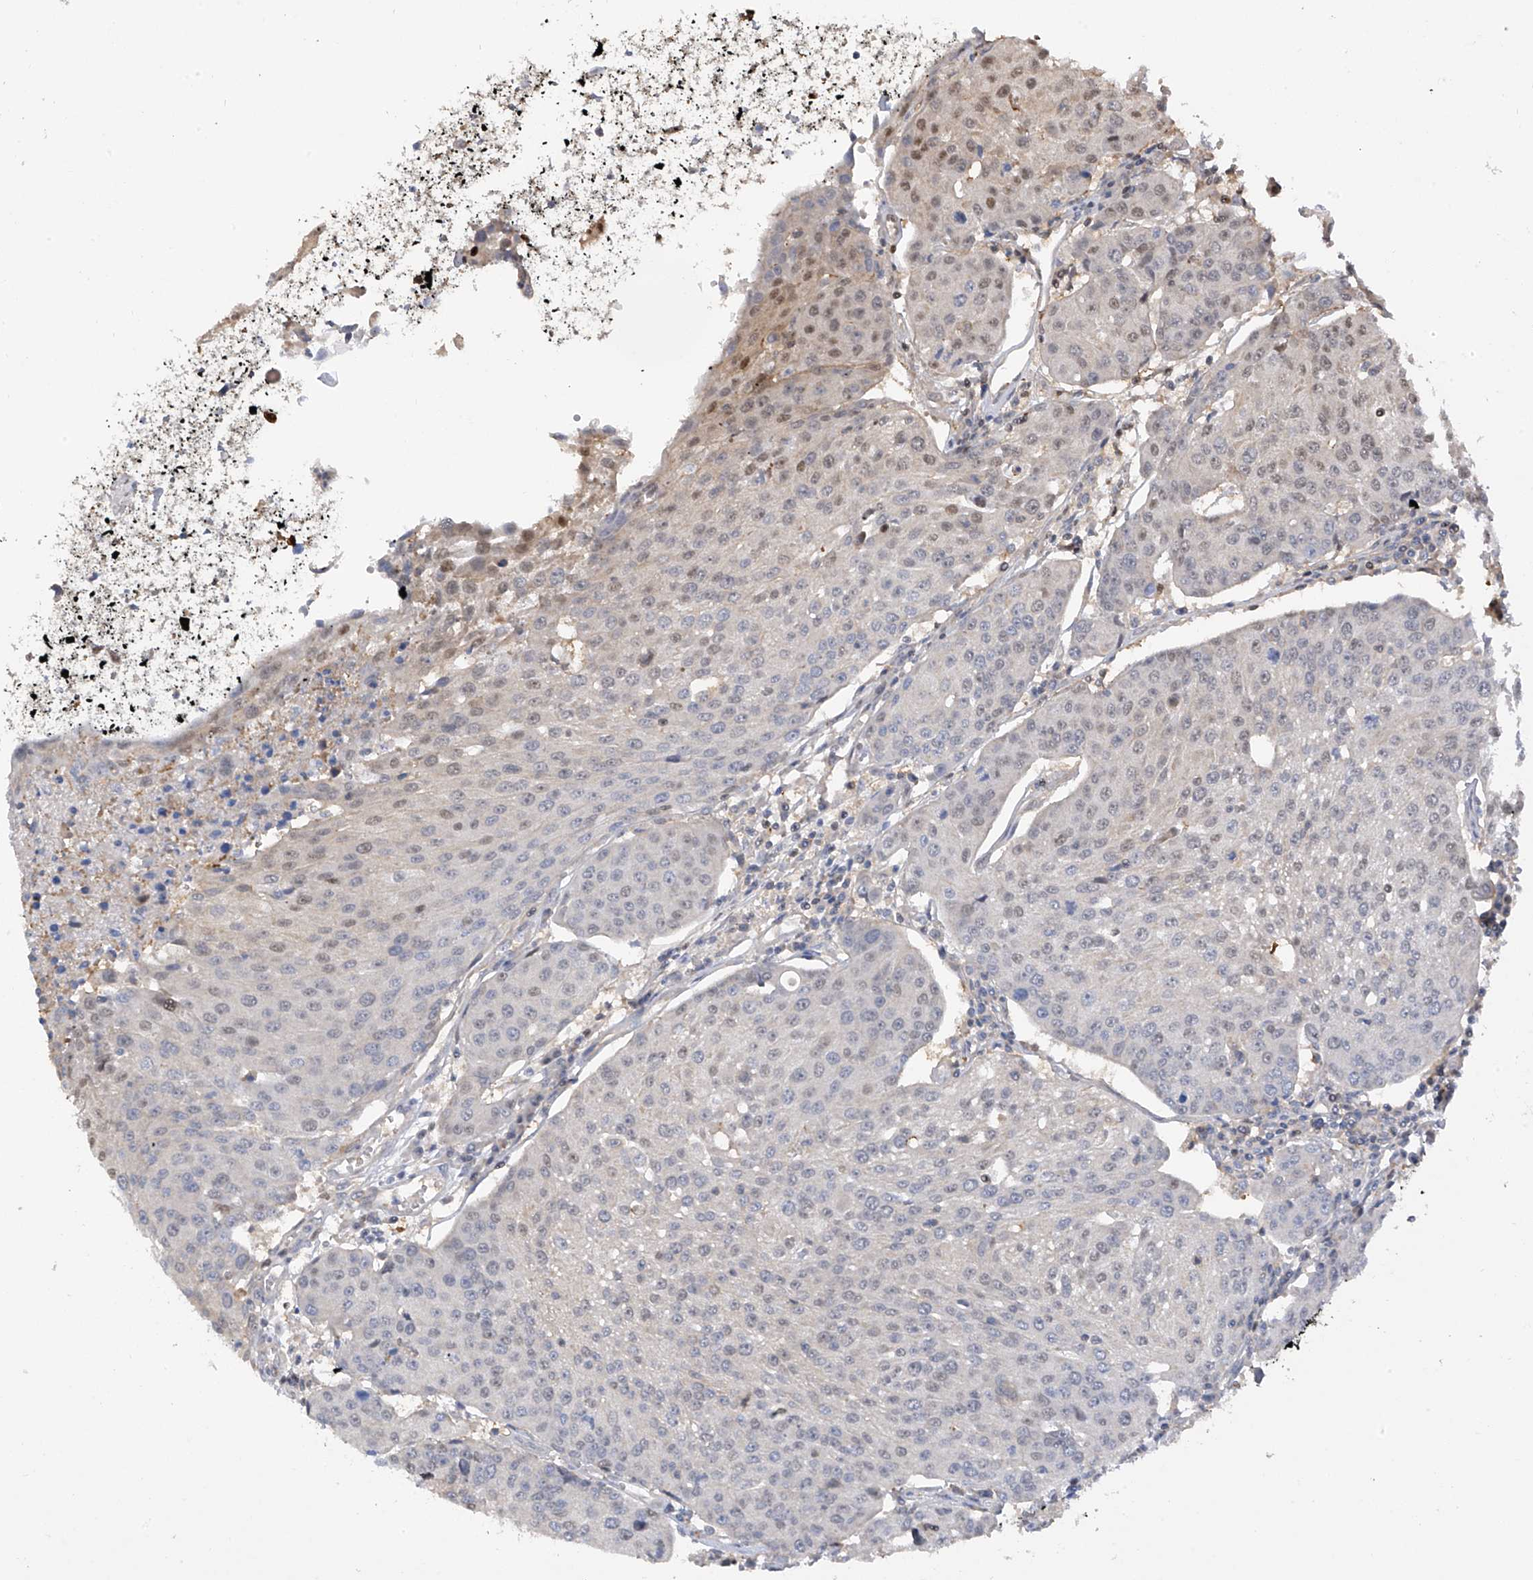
{"staining": {"intensity": "weak", "quantity": "<25%", "location": "nuclear"}, "tissue": "urothelial cancer", "cell_type": "Tumor cells", "image_type": "cancer", "snomed": [{"axis": "morphology", "description": "Urothelial carcinoma, High grade"}, {"axis": "topography", "description": "Urinary bladder"}], "caption": "An immunohistochemistry (IHC) micrograph of urothelial cancer is shown. There is no staining in tumor cells of urothelial cancer. The staining was performed using DAB (3,3'-diaminobenzidine) to visualize the protein expression in brown, while the nuclei were stained in blue with hematoxylin (Magnification: 20x).", "gene": "PMM1", "patient": {"sex": "female", "age": 85}}